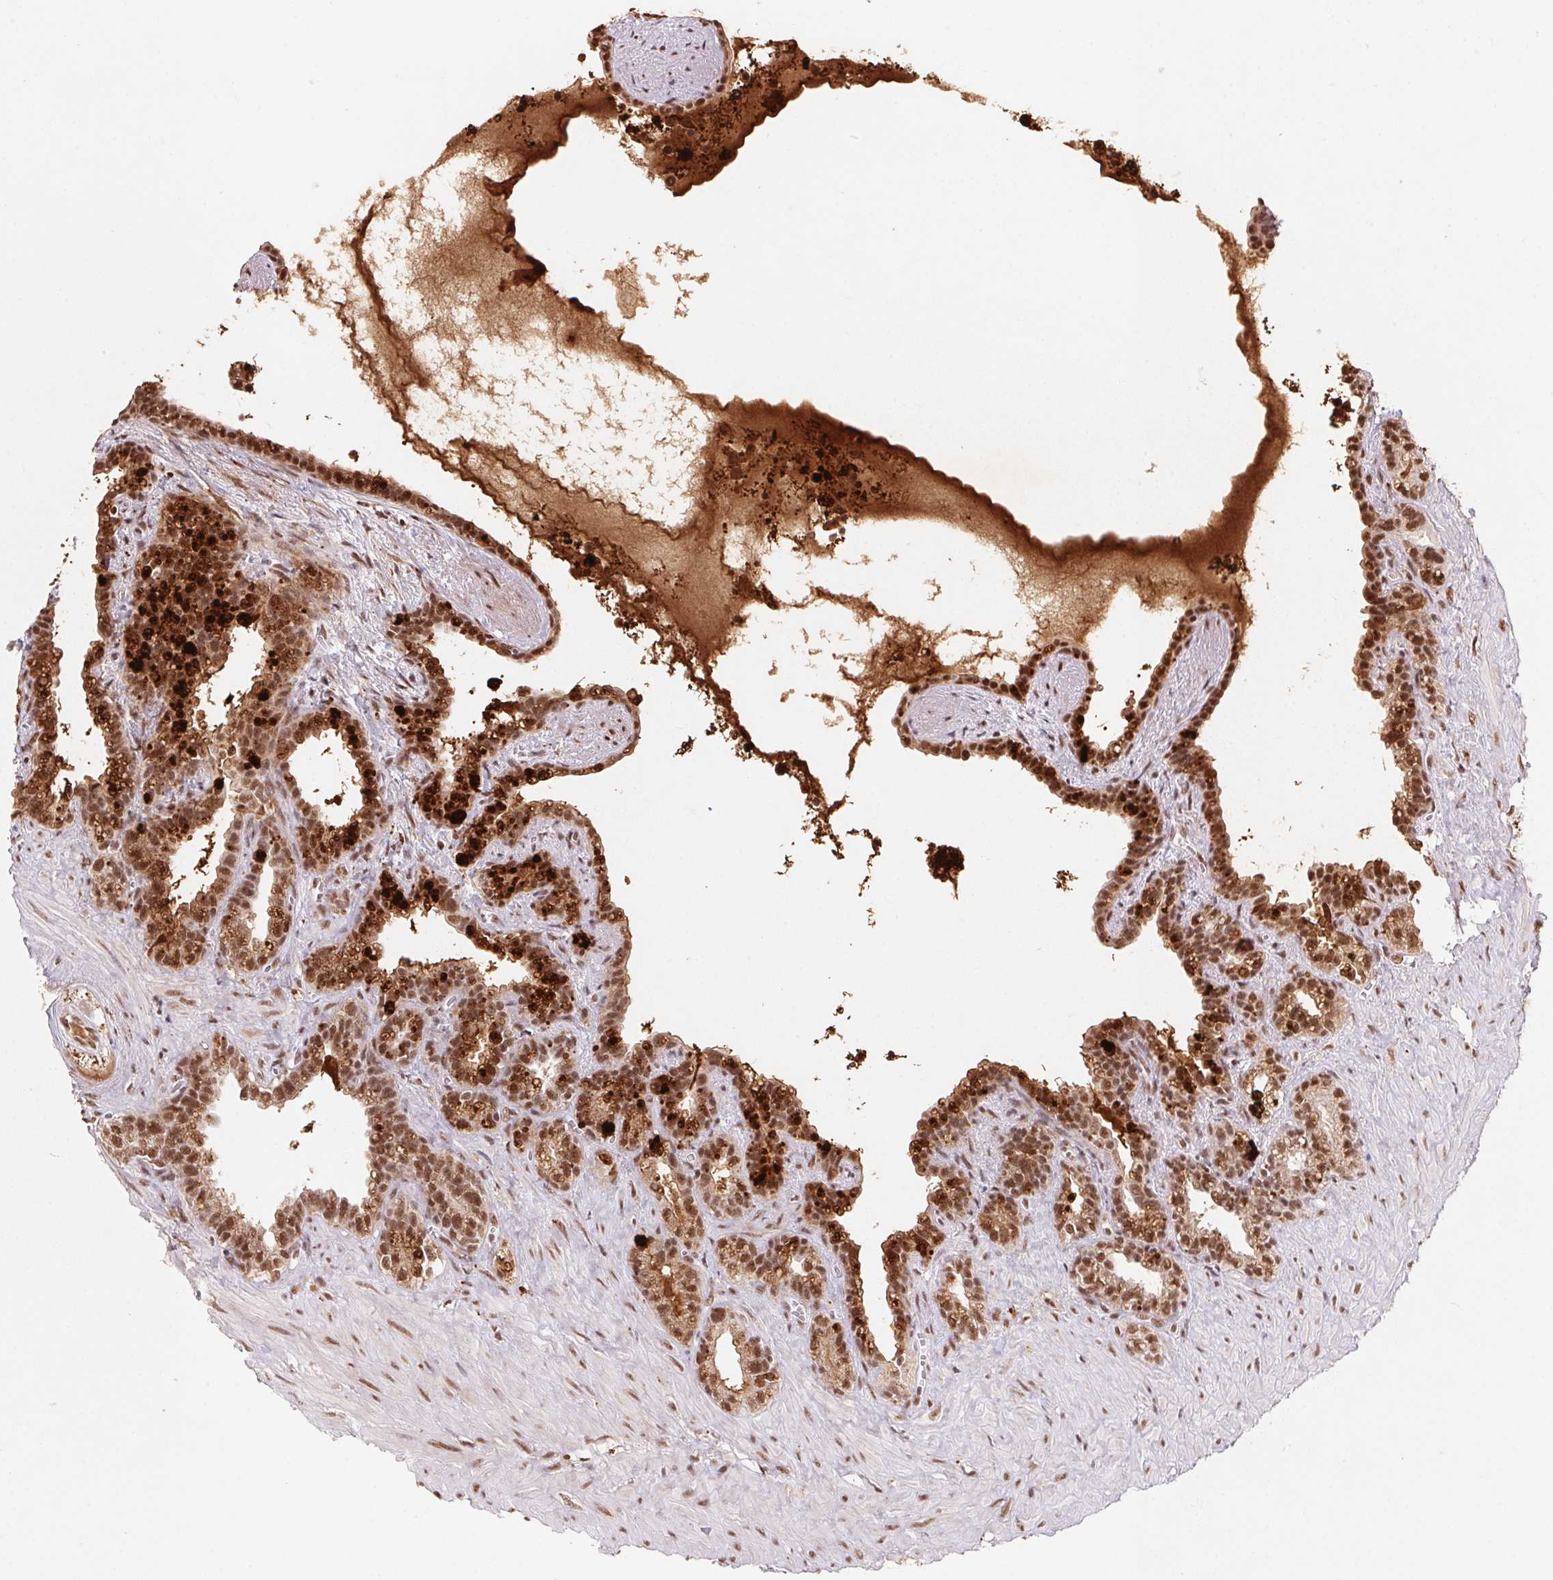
{"staining": {"intensity": "moderate", "quantity": ">75%", "location": "cytoplasmic/membranous,nuclear"}, "tissue": "seminal vesicle", "cell_type": "Glandular cells", "image_type": "normal", "snomed": [{"axis": "morphology", "description": "Normal tissue, NOS"}, {"axis": "topography", "description": "Seminal veicle"}], "caption": "Seminal vesicle stained with immunohistochemistry (IHC) reveals moderate cytoplasmic/membranous,nuclear staining in about >75% of glandular cells.", "gene": "SNRPG", "patient": {"sex": "male", "age": 76}}